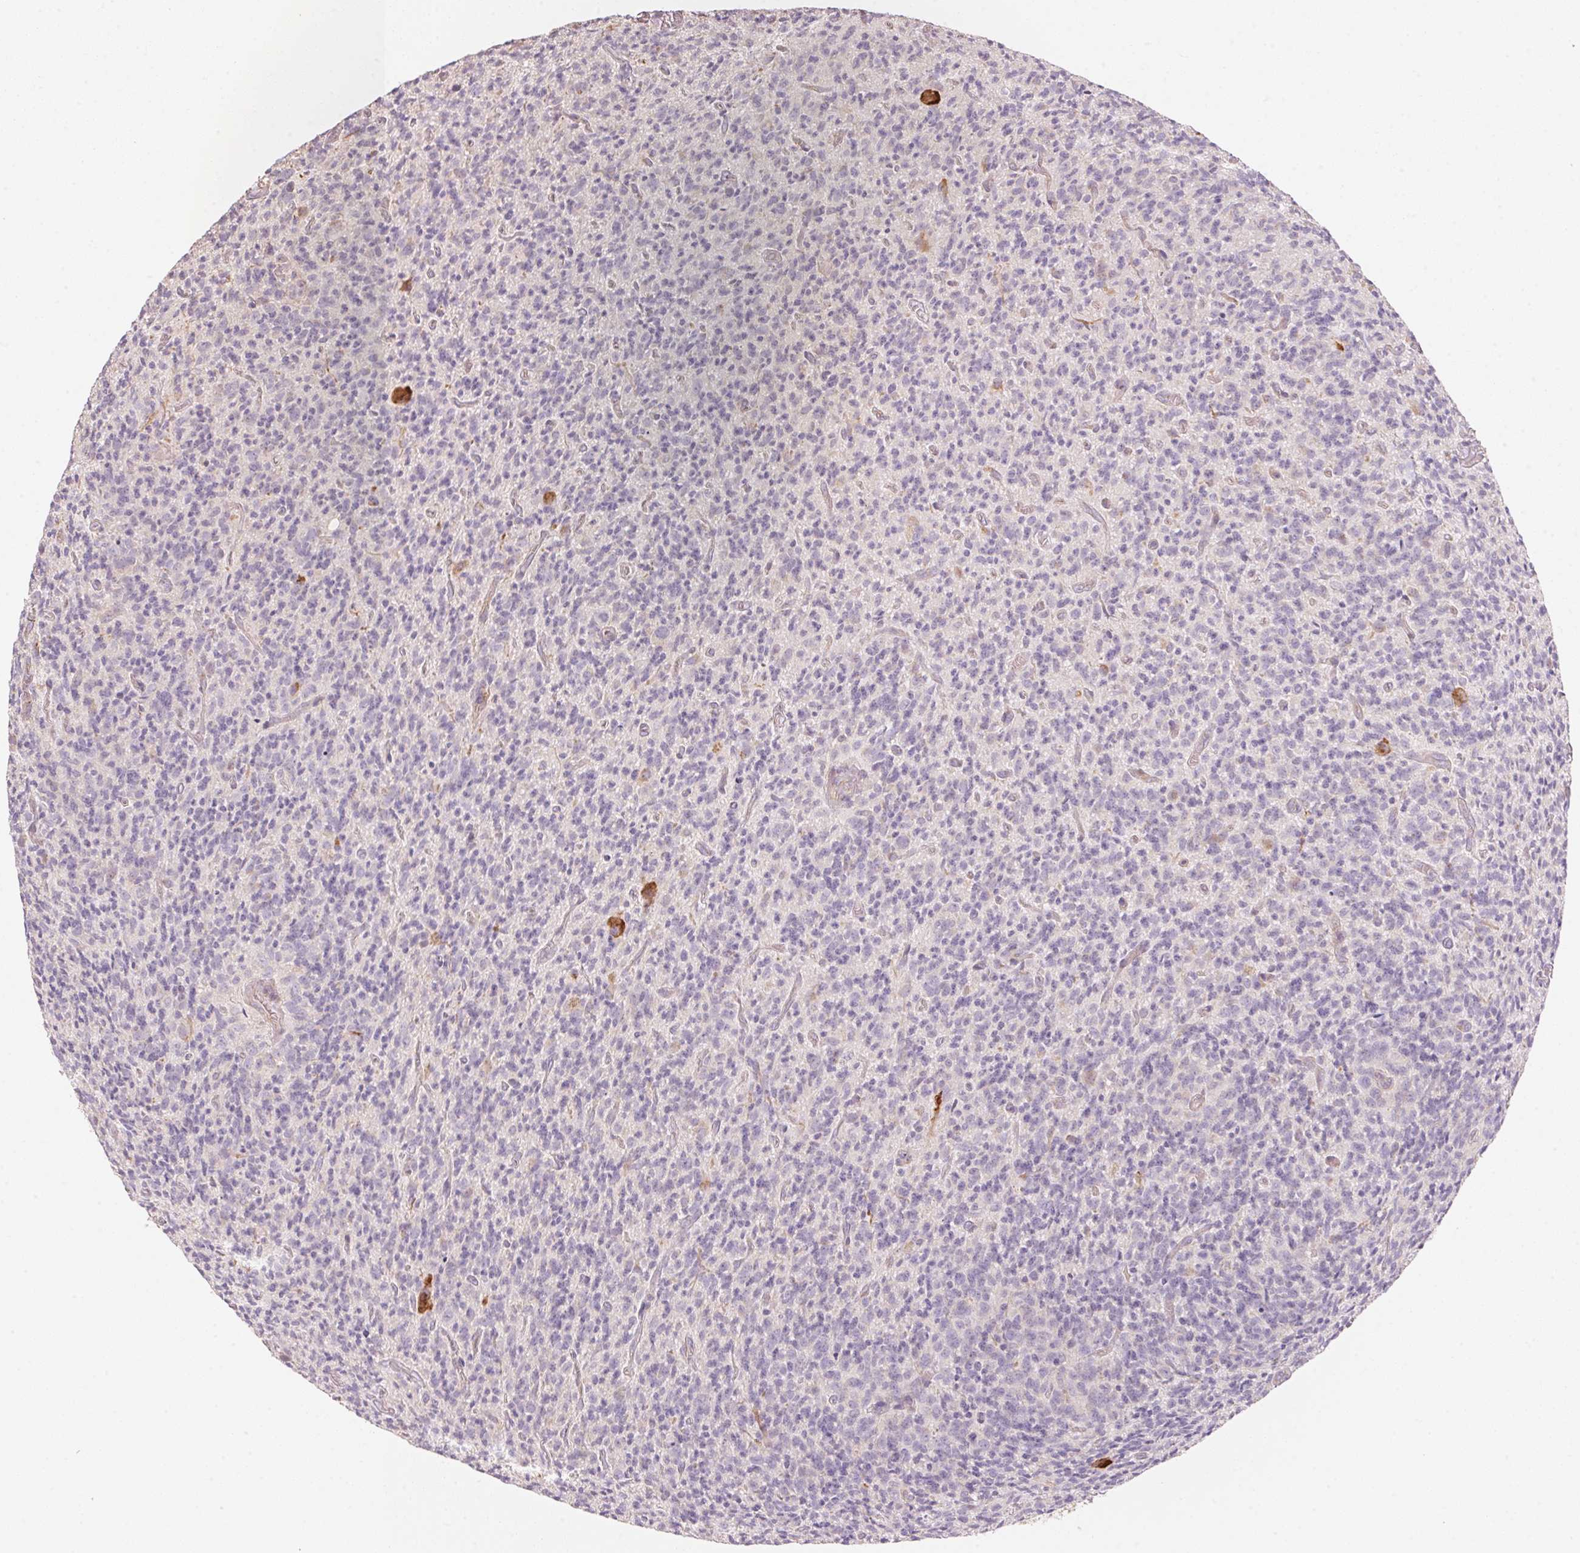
{"staining": {"intensity": "negative", "quantity": "none", "location": "none"}, "tissue": "glioma", "cell_type": "Tumor cells", "image_type": "cancer", "snomed": [{"axis": "morphology", "description": "Glioma, malignant, High grade"}, {"axis": "topography", "description": "Brain"}], "caption": "The IHC histopathology image has no significant positivity in tumor cells of glioma tissue. (DAB (3,3'-diaminobenzidine) IHC, high magnification).", "gene": "BLOC1S2", "patient": {"sex": "male", "age": 76}}